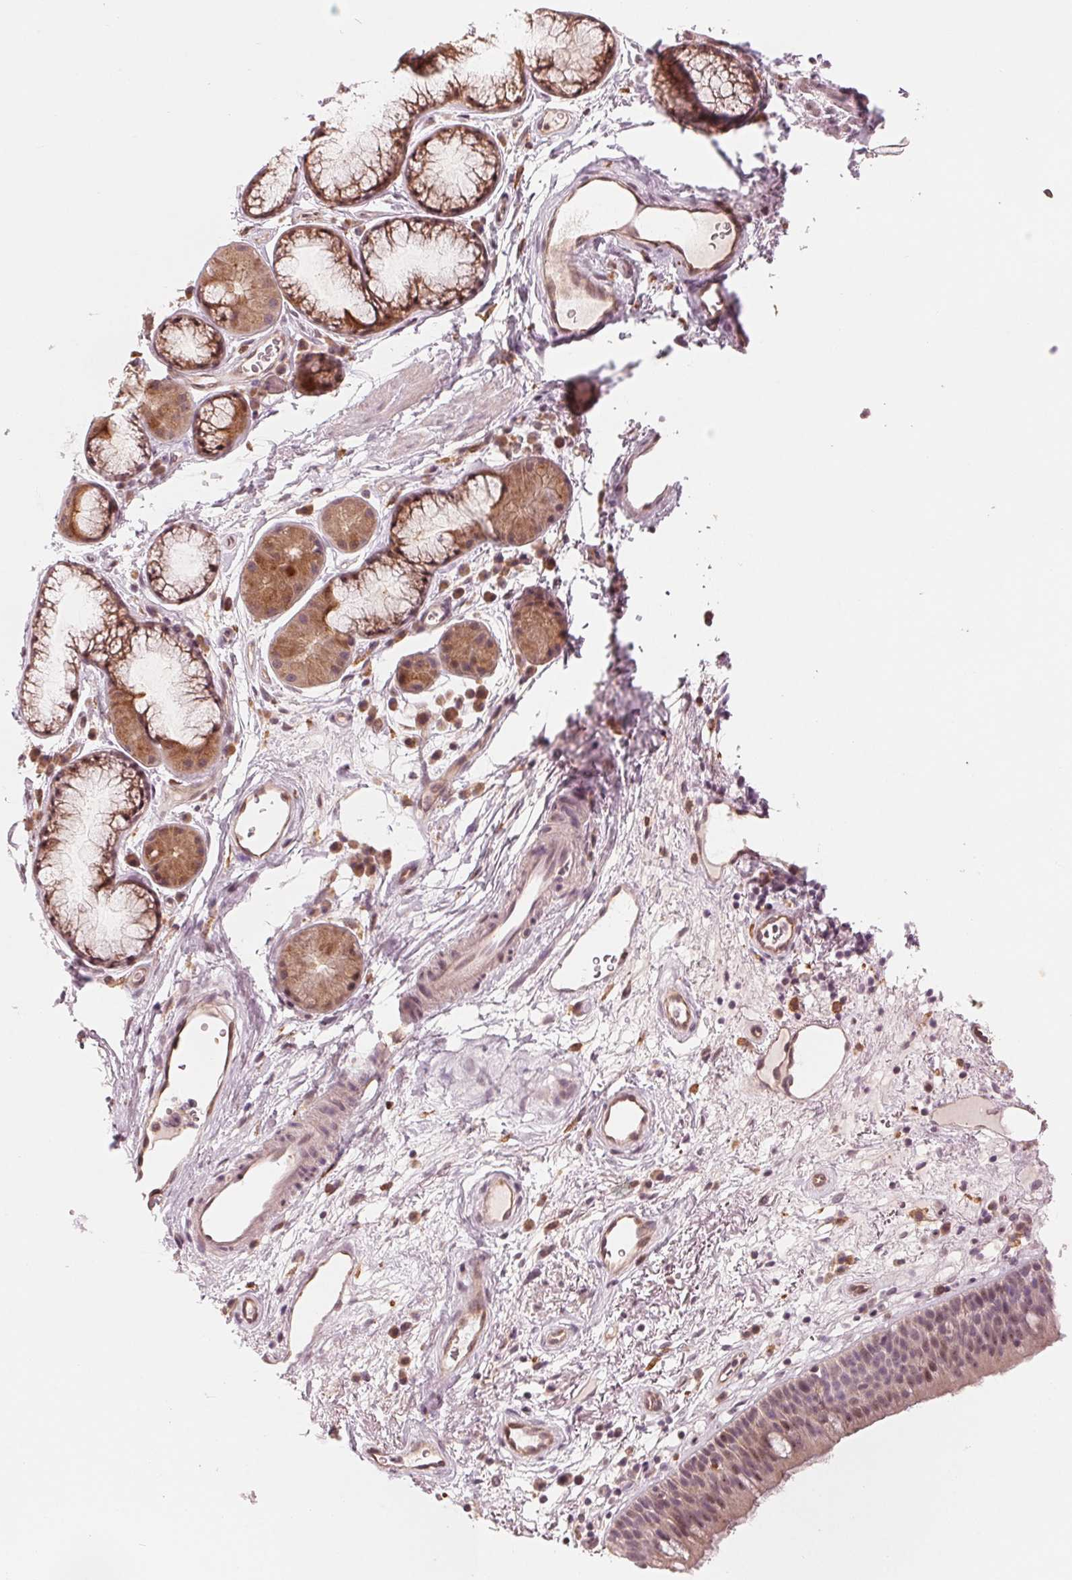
{"staining": {"intensity": "weak", "quantity": "25%-75%", "location": "cytoplasmic/membranous,nuclear"}, "tissue": "bronchus", "cell_type": "Respiratory epithelial cells", "image_type": "normal", "snomed": [{"axis": "morphology", "description": "Normal tissue, NOS"}, {"axis": "topography", "description": "Cartilage tissue"}, {"axis": "topography", "description": "Bronchus"}], "caption": "Bronchus stained with DAB immunohistochemistry (IHC) shows low levels of weak cytoplasmic/membranous,nuclear staining in approximately 25%-75% of respiratory epithelial cells. The staining was performed using DAB (3,3'-diaminobenzidine), with brown indicating positive protein expression. Nuclei are stained blue with hematoxylin.", "gene": "IL9R", "patient": {"sex": "male", "age": 58}}